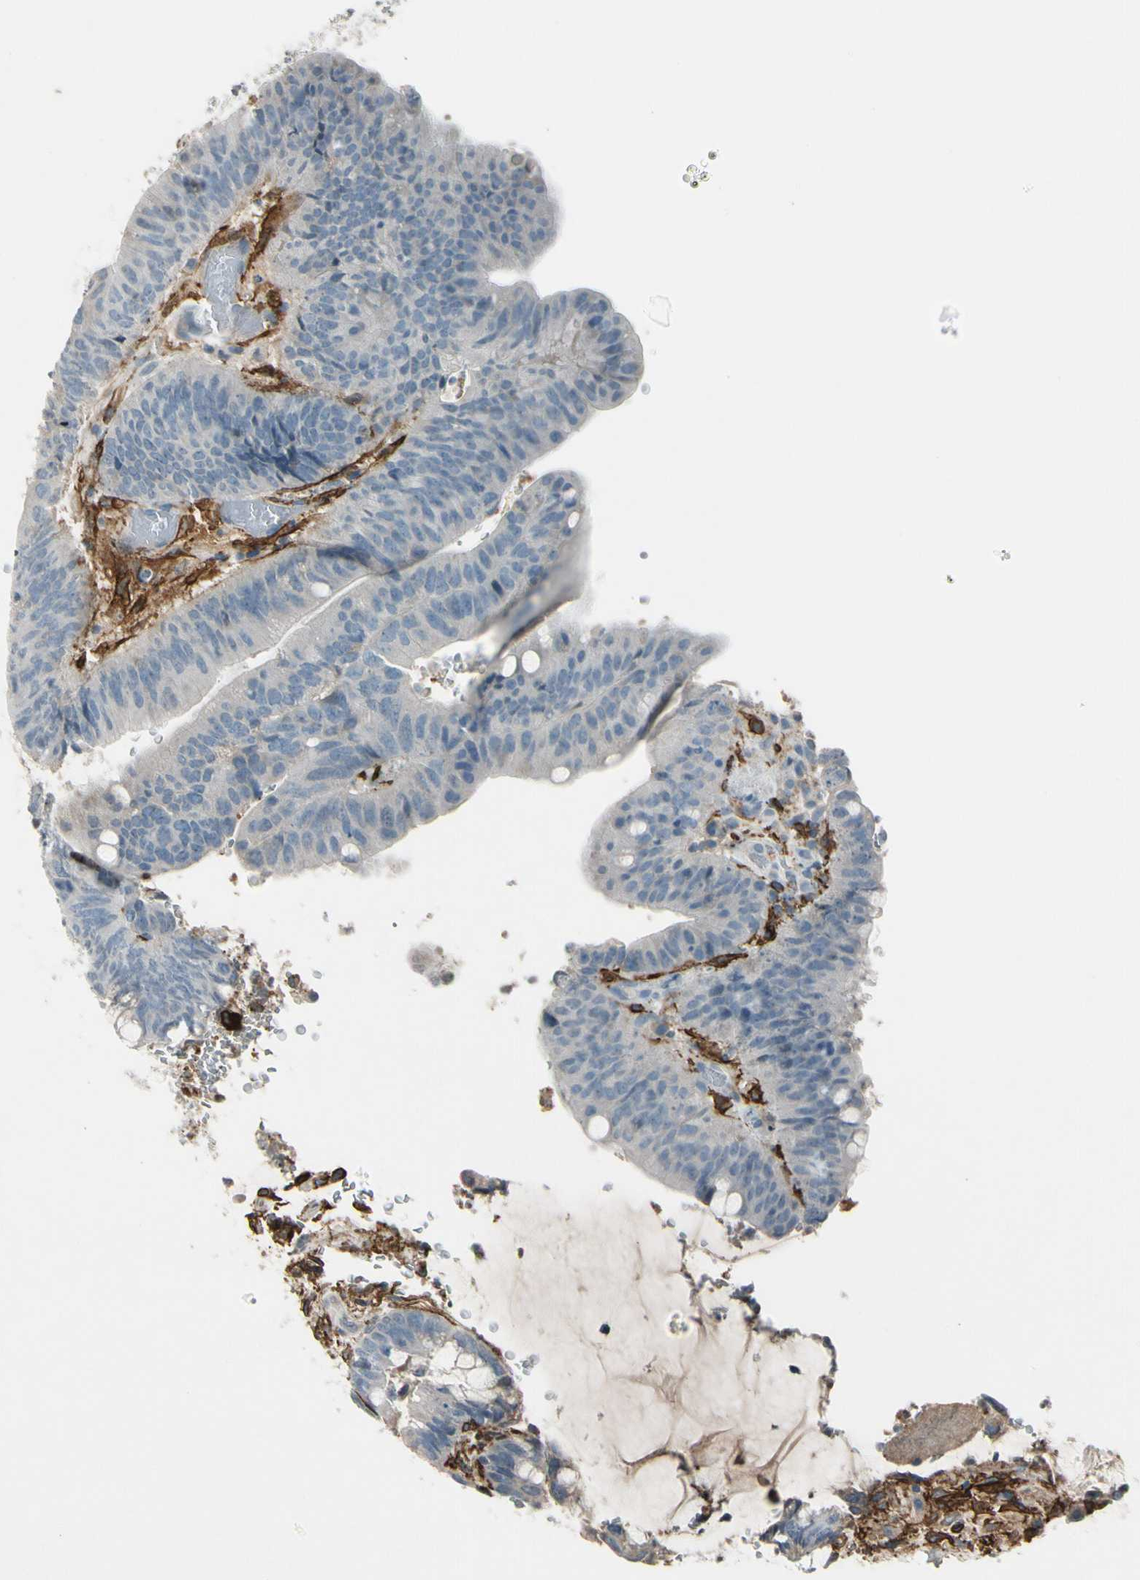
{"staining": {"intensity": "negative", "quantity": "none", "location": "none"}, "tissue": "colorectal cancer", "cell_type": "Tumor cells", "image_type": "cancer", "snomed": [{"axis": "morphology", "description": "Normal tissue, NOS"}, {"axis": "morphology", "description": "Adenocarcinoma, NOS"}, {"axis": "topography", "description": "Rectum"}, {"axis": "topography", "description": "Peripheral nerve tissue"}], "caption": "Human adenocarcinoma (colorectal) stained for a protein using IHC exhibits no expression in tumor cells.", "gene": "PDPN", "patient": {"sex": "male", "age": 92}}